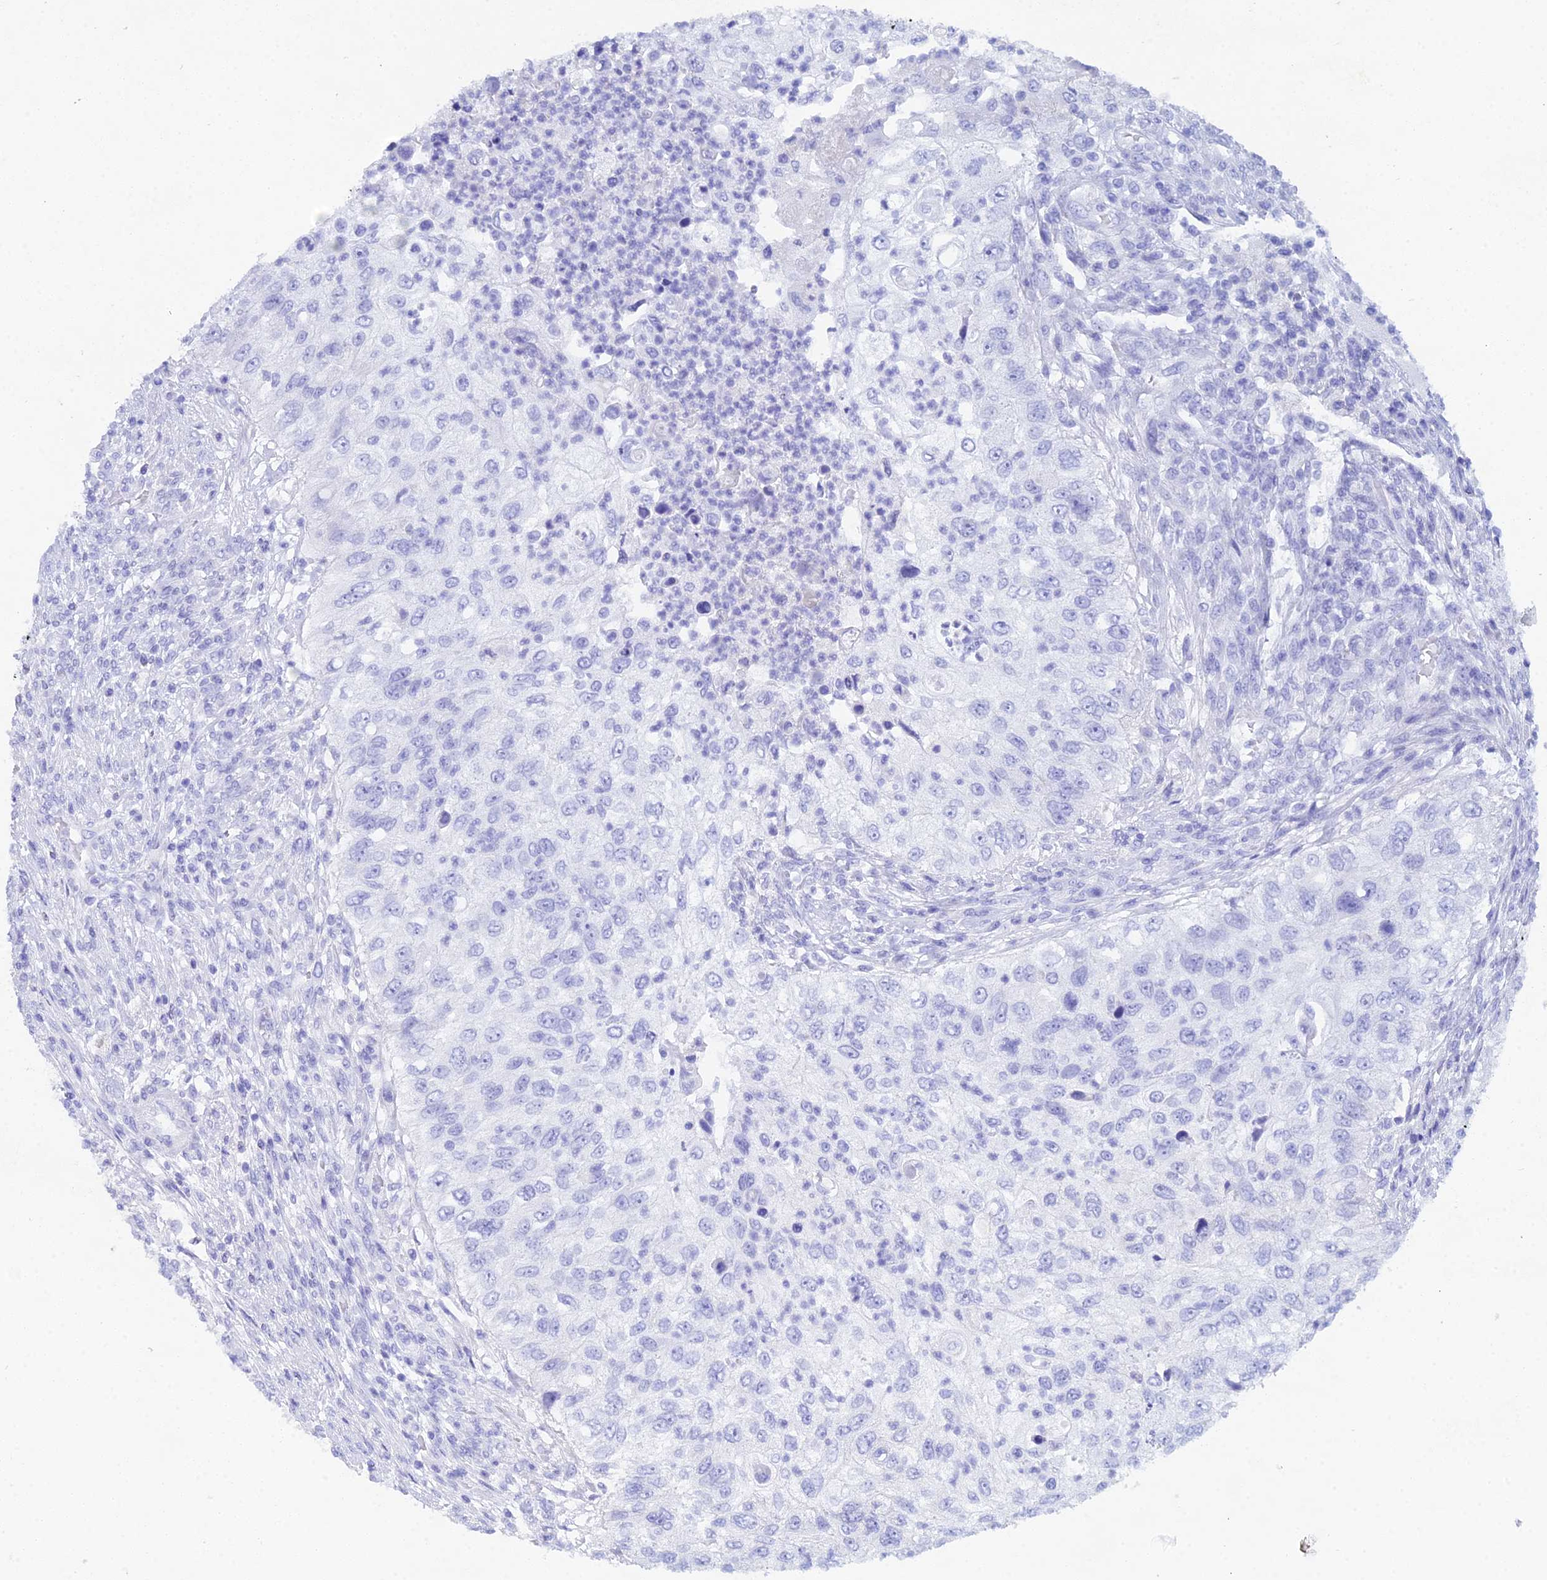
{"staining": {"intensity": "negative", "quantity": "none", "location": "none"}, "tissue": "urothelial cancer", "cell_type": "Tumor cells", "image_type": "cancer", "snomed": [{"axis": "morphology", "description": "Urothelial carcinoma, High grade"}, {"axis": "topography", "description": "Urinary bladder"}], "caption": "High-grade urothelial carcinoma stained for a protein using IHC demonstrates no staining tumor cells.", "gene": "REG1A", "patient": {"sex": "female", "age": 60}}